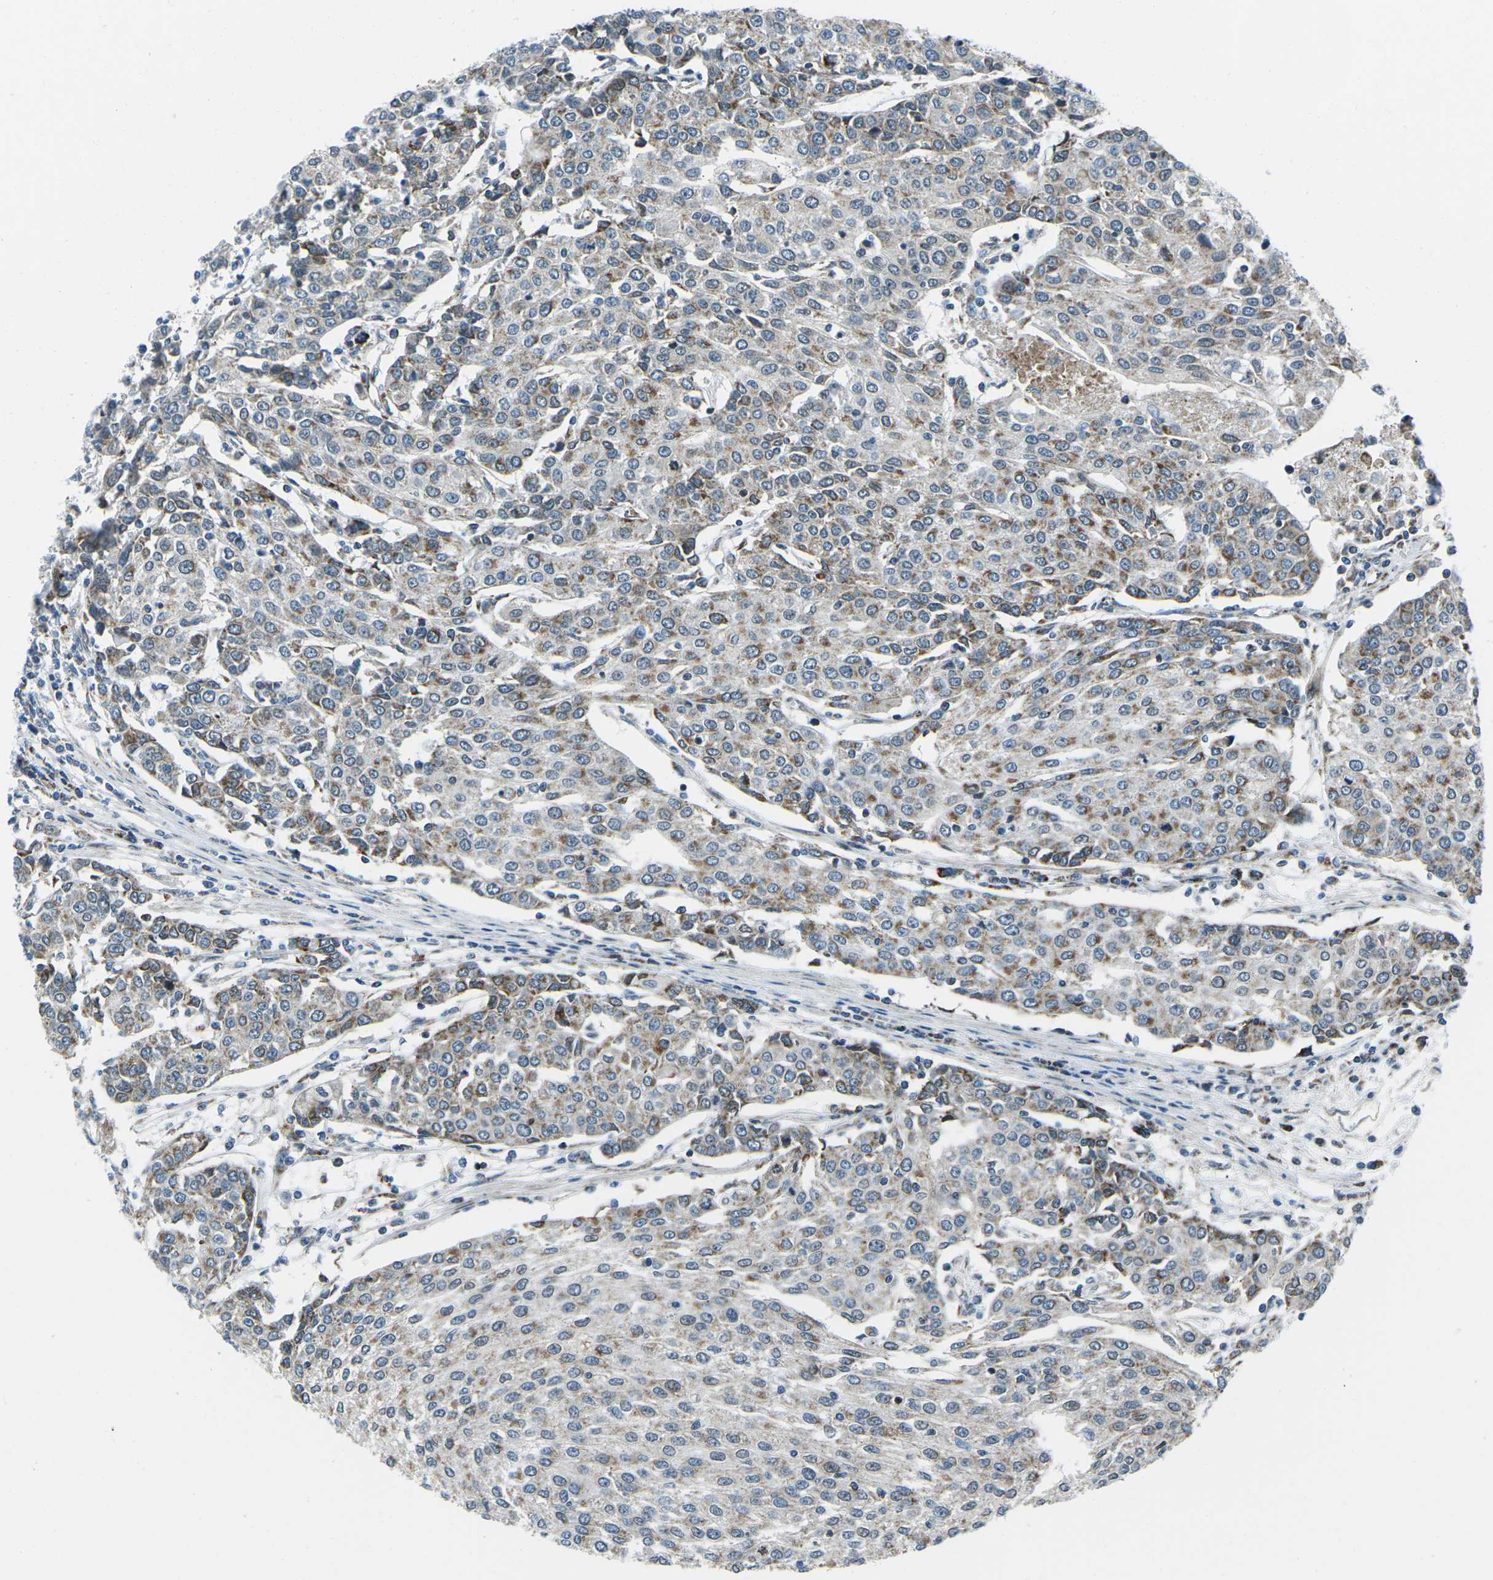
{"staining": {"intensity": "moderate", "quantity": "25%-75%", "location": "cytoplasmic/membranous"}, "tissue": "urothelial cancer", "cell_type": "Tumor cells", "image_type": "cancer", "snomed": [{"axis": "morphology", "description": "Urothelial carcinoma, High grade"}, {"axis": "topography", "description": "Urinary bladder"}], "caption": "Human urothelial cancer stained with a protein marker reveals moderate staining in tumor cells.", "gene": "RFESD", "patient": {"sex": "female", "age": 85}}